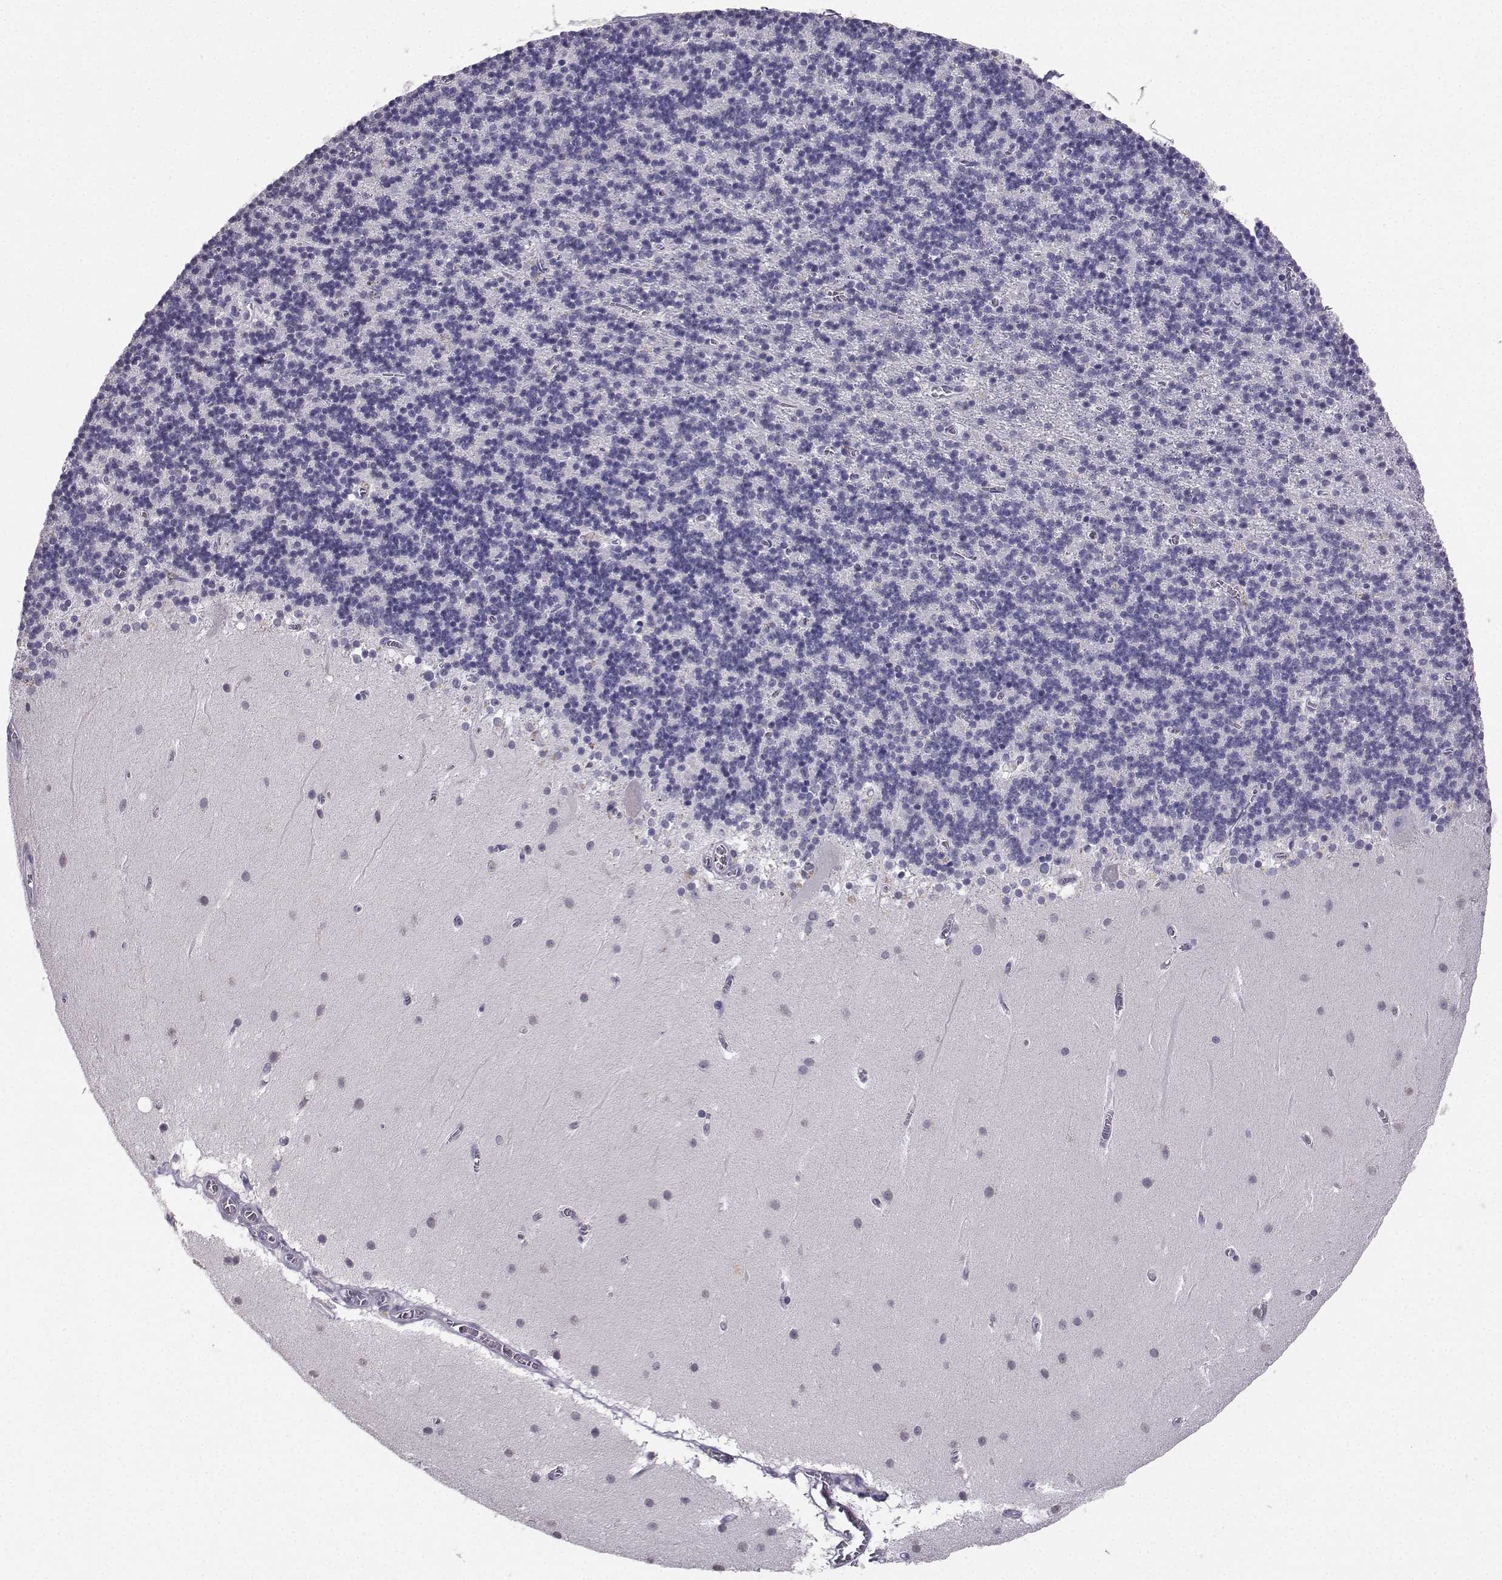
{"staining": {"intensity": "negative", "quantity": "none", "location": "none"}, "tissue": "cerebellum", "cell_type": "Cells in granular layer", "image_type": "normal", "snomed": [{"axis": "morphology", "description": "Normal tissue, NOS"}, {"axis": "topography", "description": "Cerebellum"}], "caption": "Immunohistochemical staining of benign human cerebellum exhibits no significant positivity in cells in granular layer. (Stains: DAB immunohistochemistry with hematoxylin counter stain, Microscopy: brightfield microscopy at high magnification).", "gene": "SPAG11A", "patient": {"sex": "male", "age": 70}}